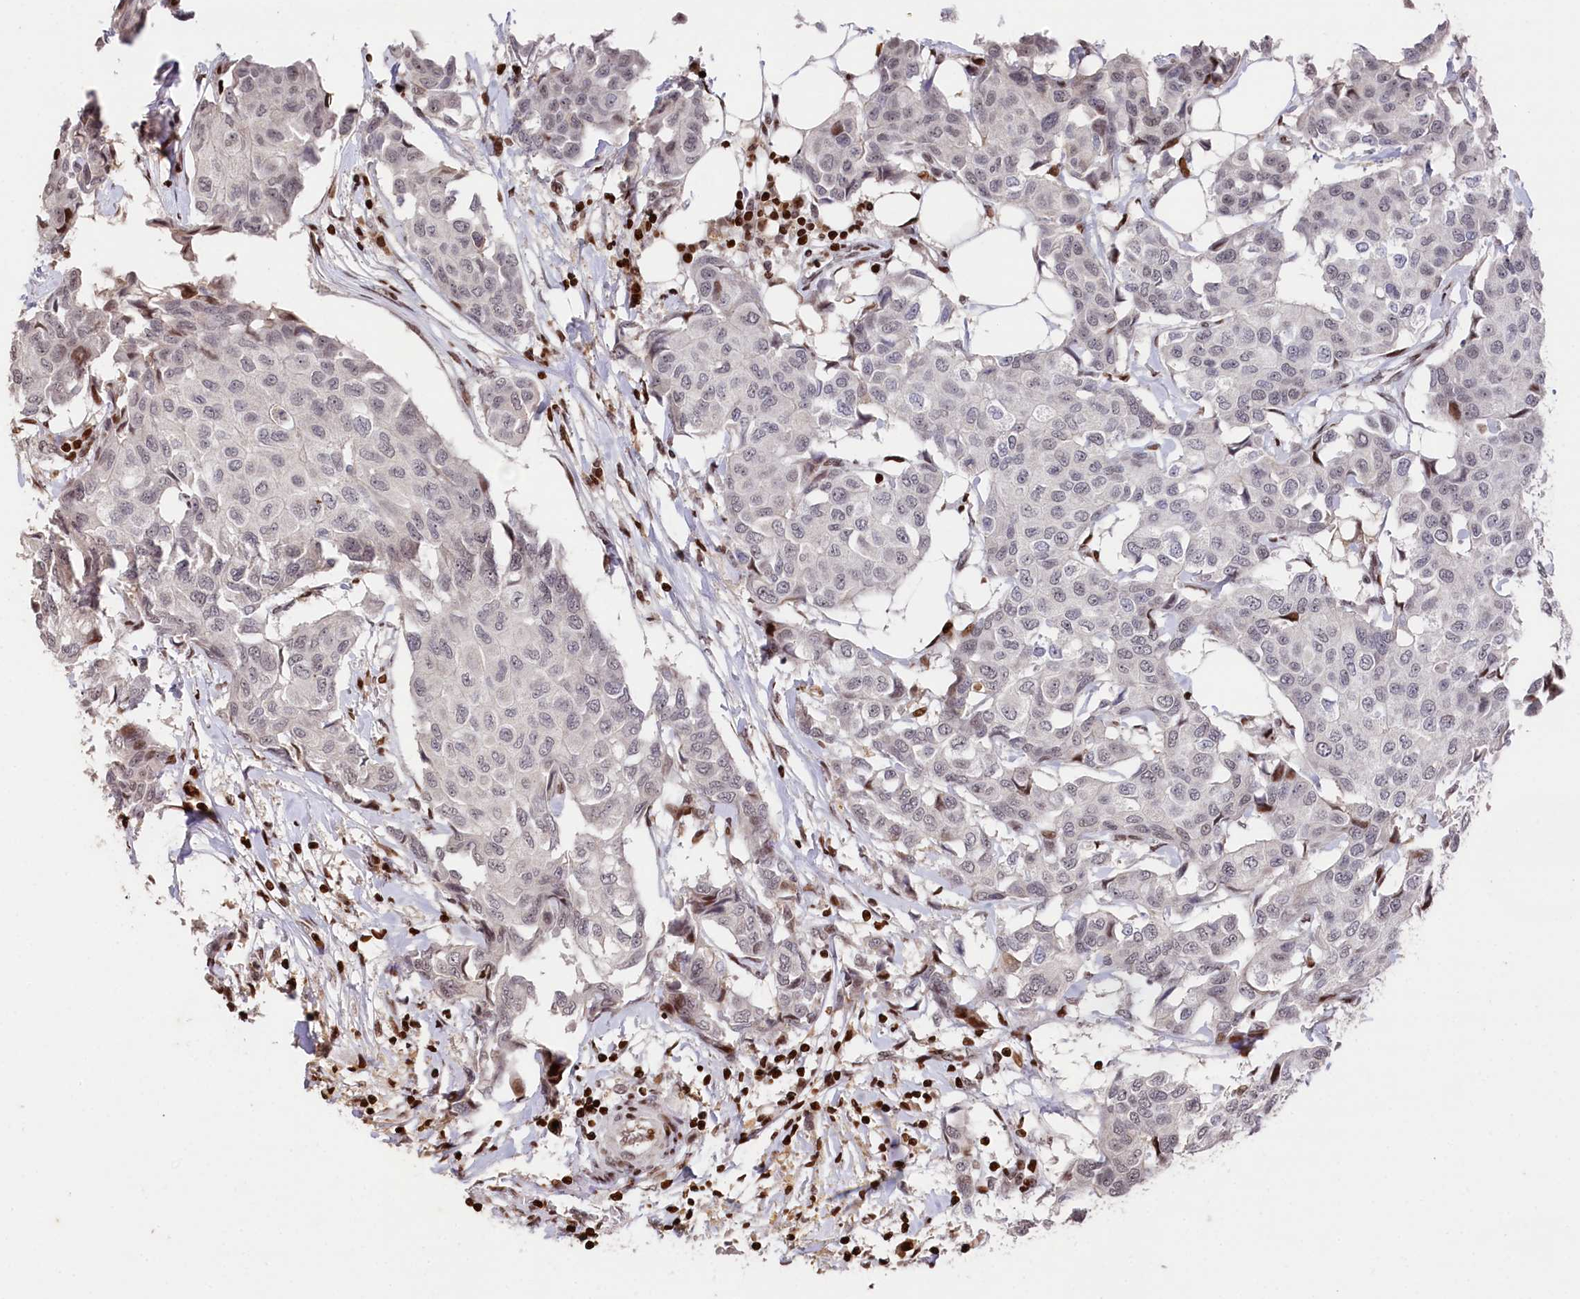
{"staining": {"intensity": "moderate", "quantity": "<25%", "location": "nuclear"}, "tissue": "breast cancer", "cell_type": "Tumor cells", "image_type": "cancer", "snomed": [{"axis": "morphology", "description": "Duct carcinoma"}, {"axis": "topography", "description": "Breast"}], "caption": "IHC (DAB) staining of human intraductal carcinoma (breast) displays moderate nuclear protein positivity in about <25% of tumor cells.", "gene": "MCF2L2", "patient": {"sex": "female", "age": 80}}